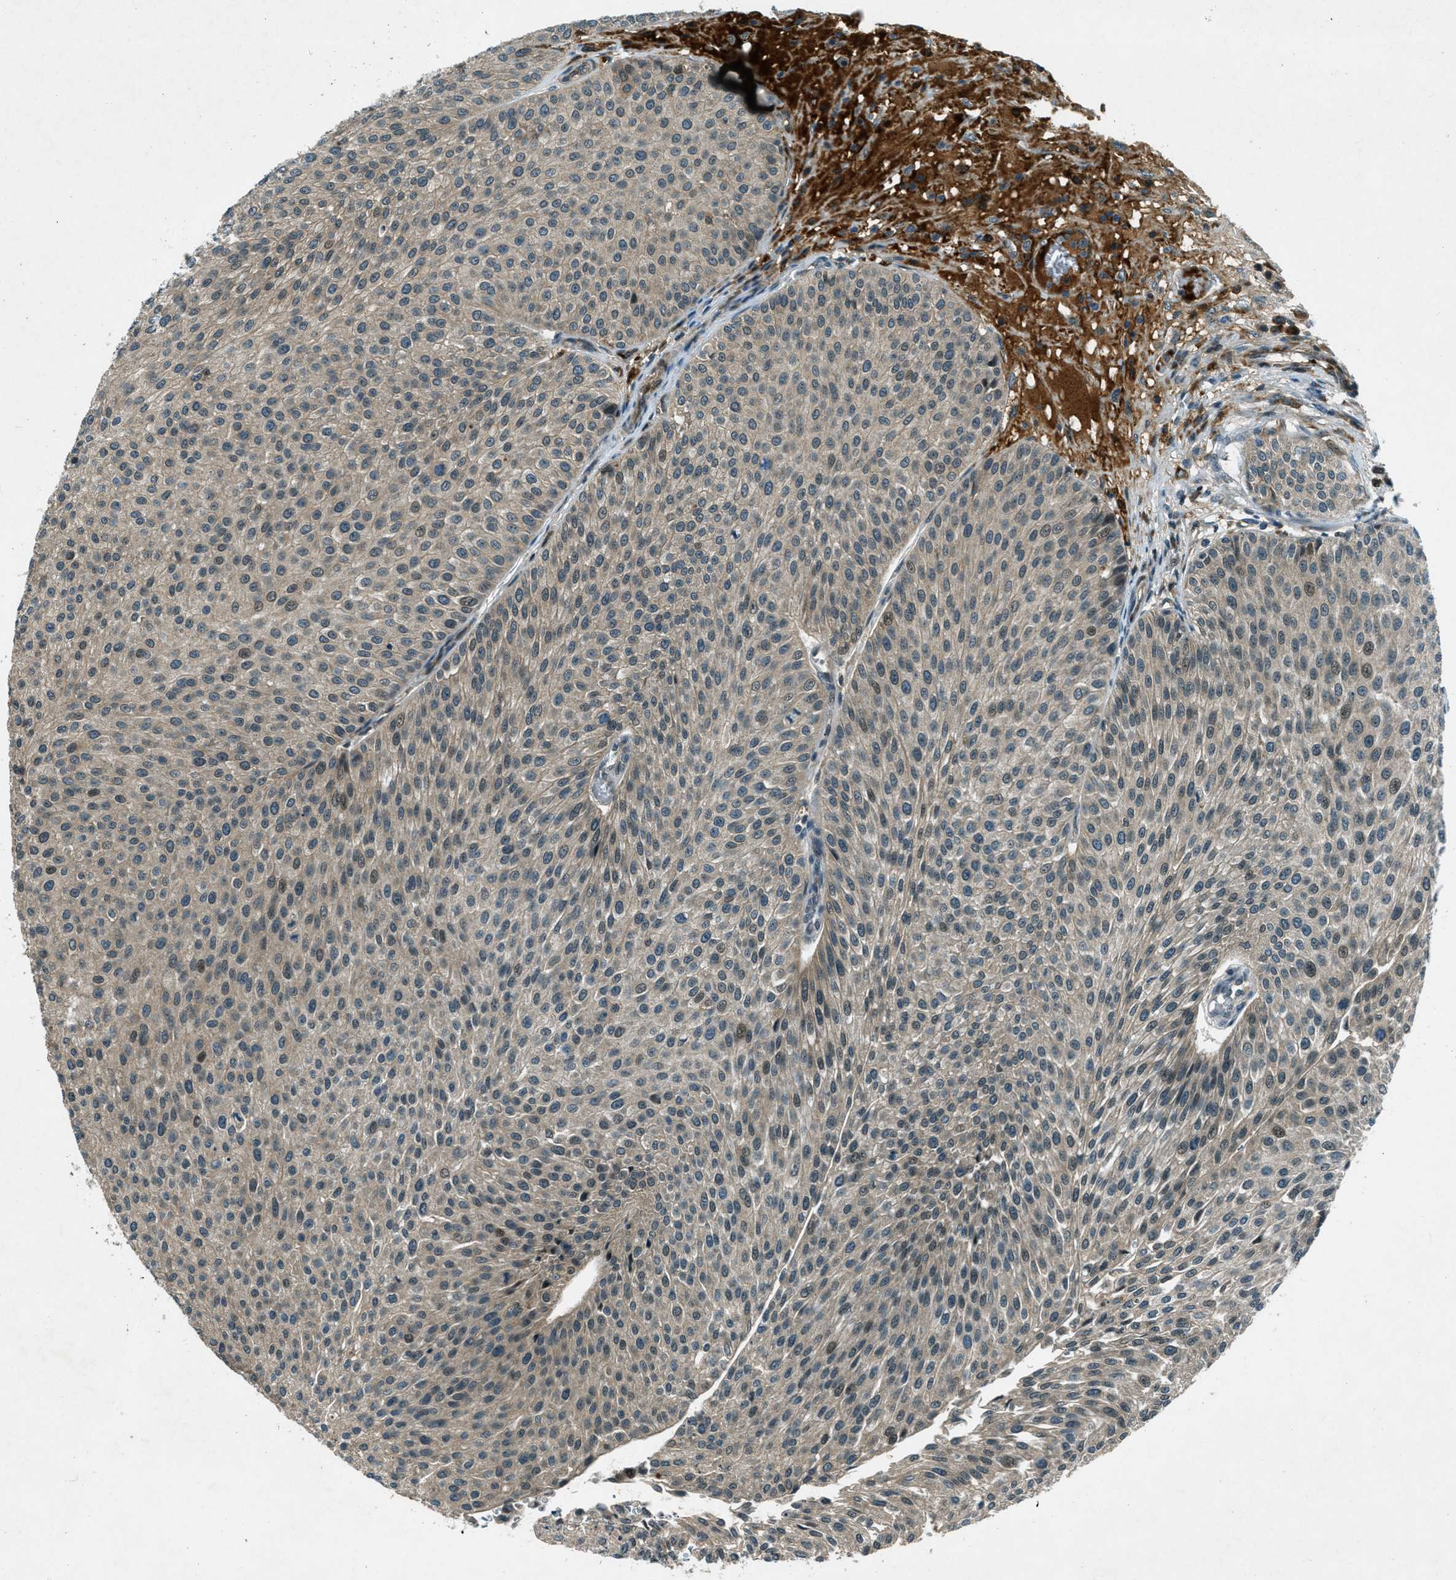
{"staining": {"intensity": "weak", "quantity": "25%-75%", "location": "cytoplasmic/membranous"}, "tissue": "urothelial cancer", "cell_type": "Tumor cells", "image_type": "cancer", "snomed": [{"axis": "morphology", "description": "Urothelial carcinoma, Low grade"}, {"axis": "topography", "description": "Smooth muscle"}, {"axis": "topography", "description": "Urinary bladder"}], "caption": "This is a micrograph of immunohistochemistry staining of urothelial cancer, which shows weak staining in the cytoplasmic/membranous of tumor cells.", "gene": "STK11", "patient": {"sex": "male", "age": 60}}